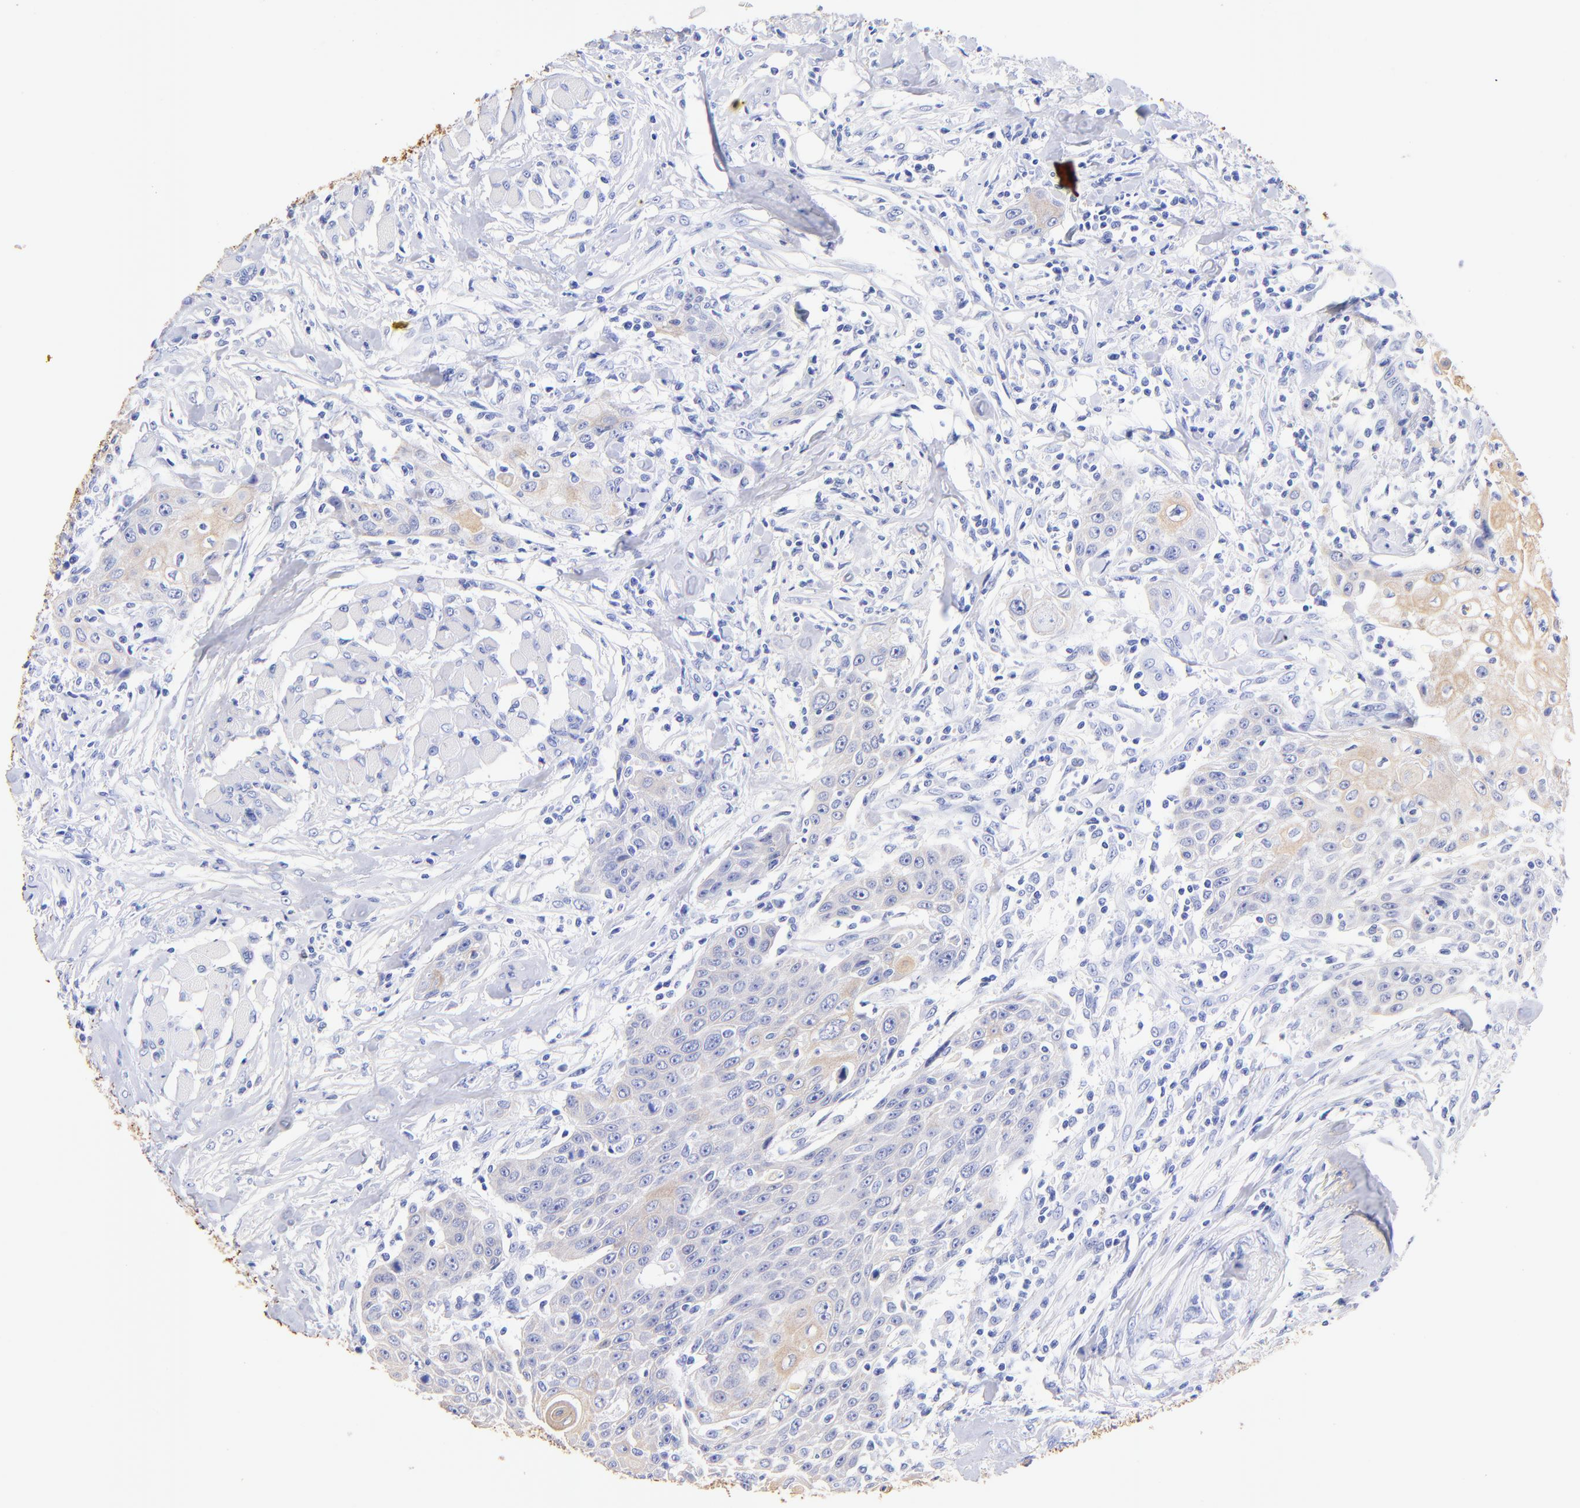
{"staining": {"intensity": "weak", "quantity": "25%-75%", "location": "cytoplasmic/membranous"}, "tissue": "head and neck cancer", "cell_type": "Tumor cells", "image_type": "cancer", "snomed": [{"axis": "morphology", "description": "Squamous cell carcinoma, NOS"}, {"axis": "topography", "description": "Oral tissue"}, {"axis": "topography", "description": "Head-Neck"}], "caption": "Immunohistochemical staining of human head and neck squamous cell carcinoma exhibits low levels of weak cytoplasmic/membranous expression in approximately 25%-75% of tumor cells. The staining was performed using DAB, with brown indicating positive protein expression. Nuclei are stained blue with hematoxylin.", "gene": "KRT19", "patient": {"sex": "female", "age": 82}}